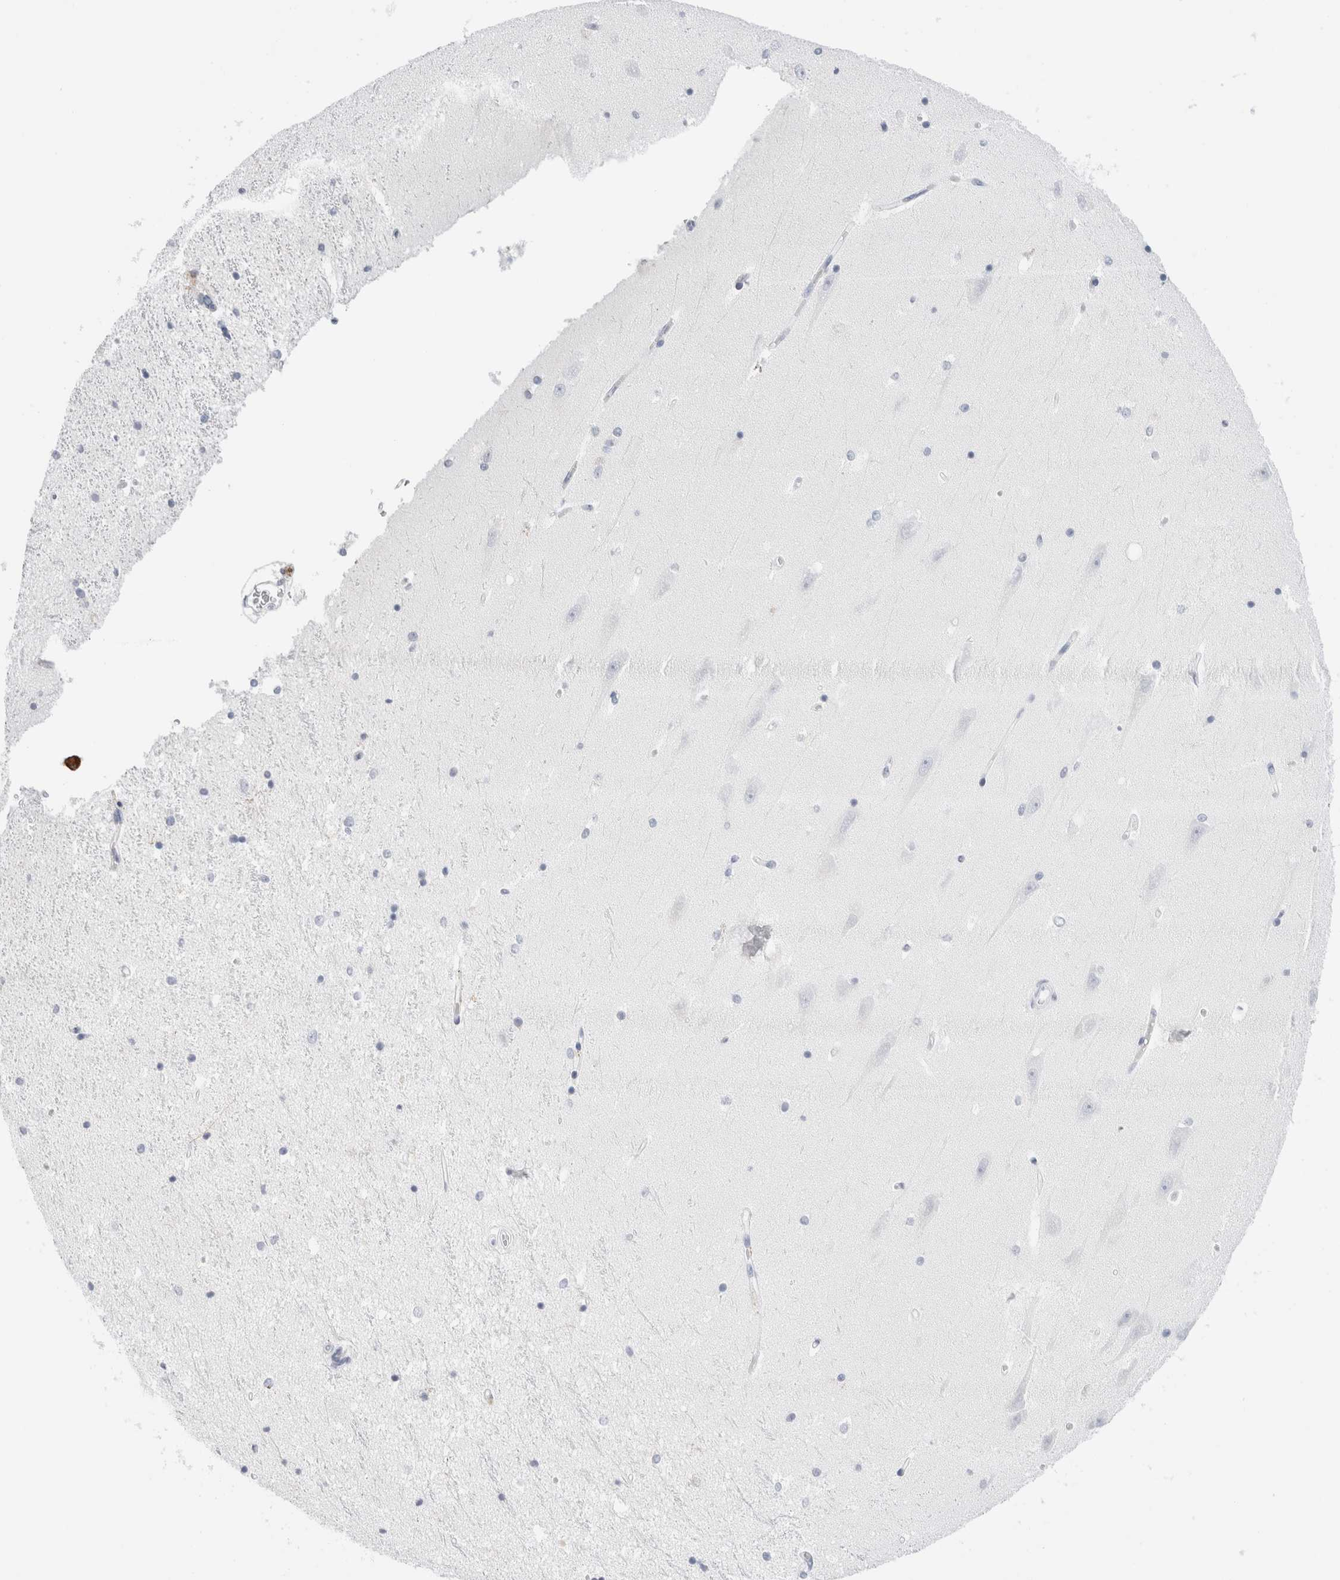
{"staining": {"intensity": "negative", "quantity": "none", "location": "none"}, "tissue": "hippocampus", "cell_type": "Glial cells", "image_type": "normal", "snomed": [{"axis": "morphology", "description": "Normal tissue, NOS"}, {"axis": "topography", "description": "Hippocampus"}], "caption": "This is a histopathology image of immunohistochemistry (IHC) staining of unremarkable hippocampus, which shows no positivity in glial cells.", "gene": "MUC15", "patient": {"sex": "male", "age": 45}}